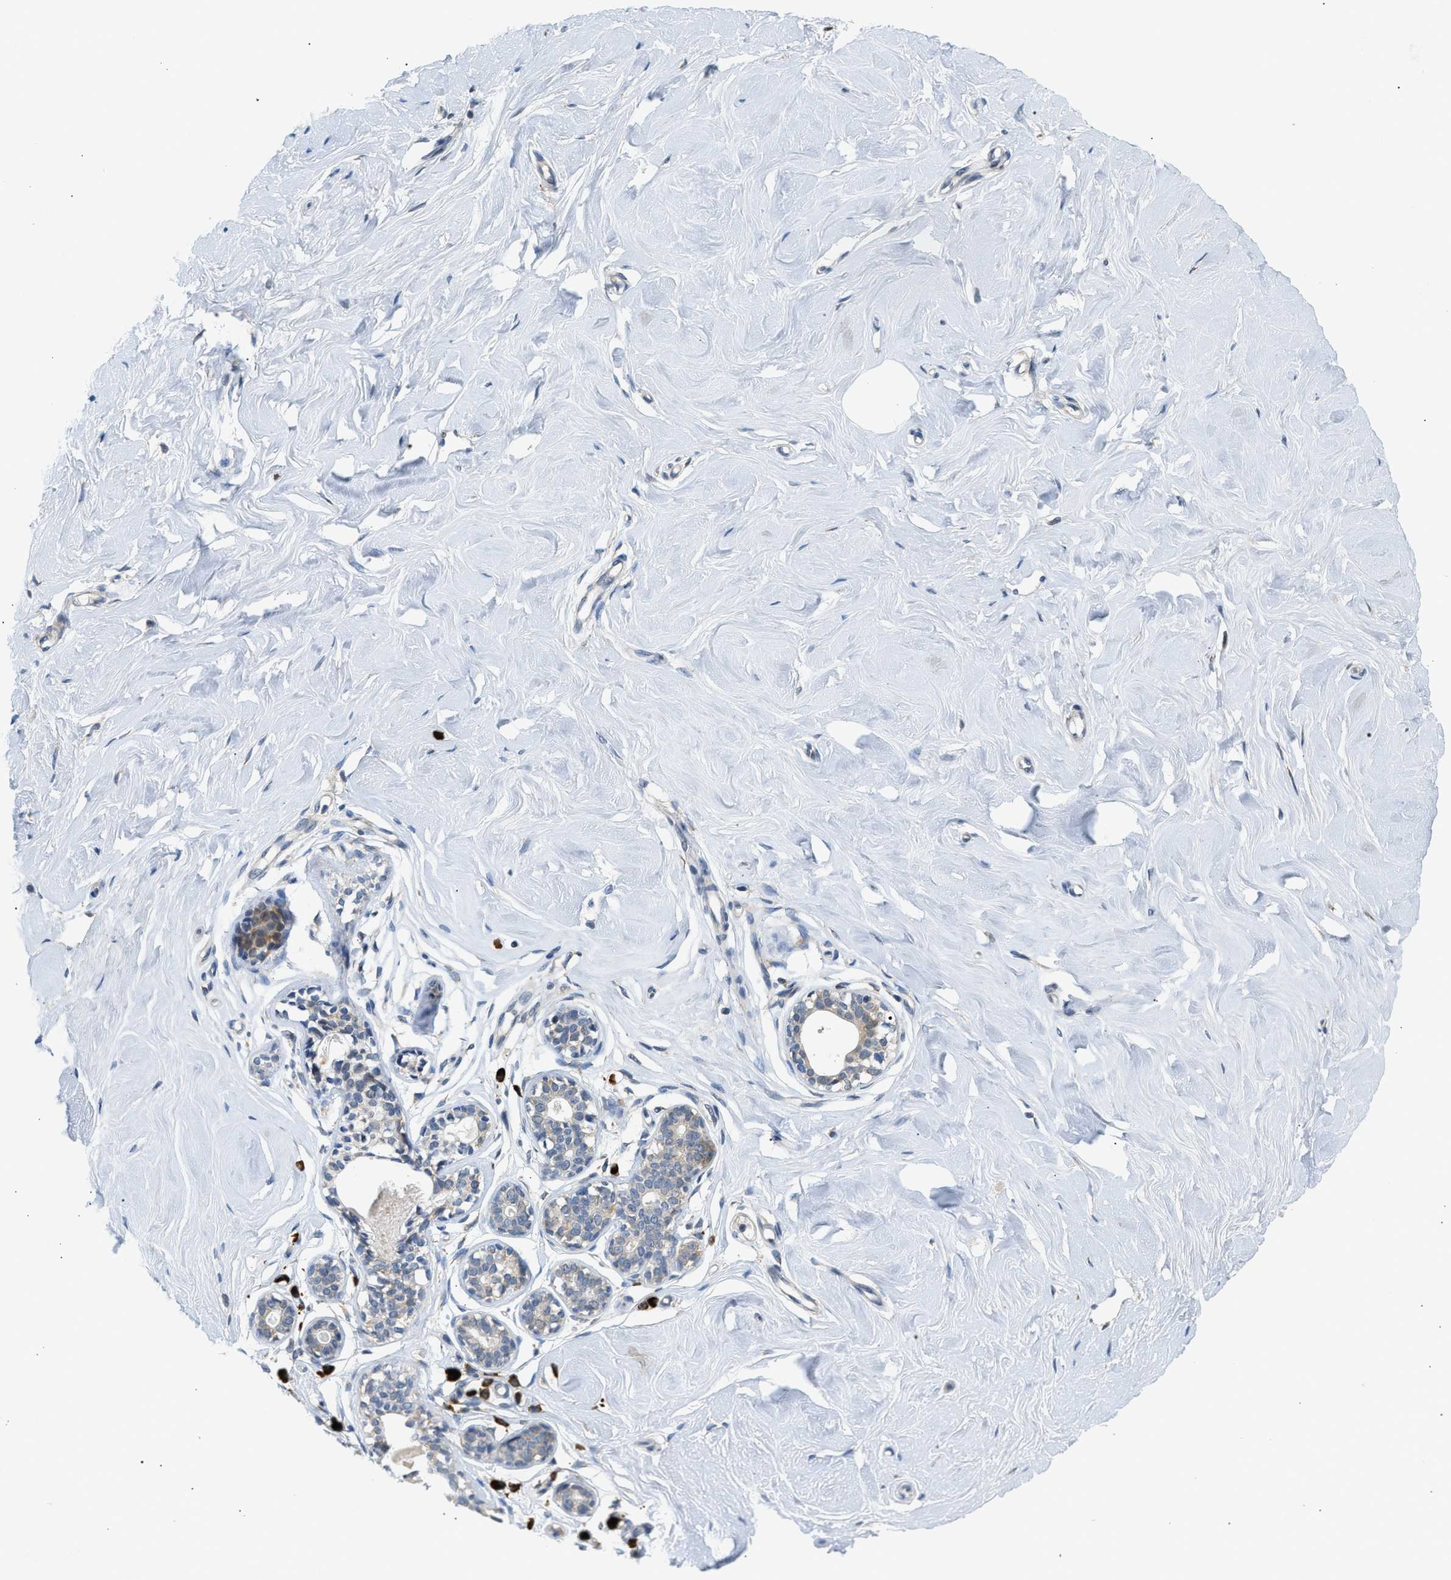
{"staining": {"intensity": "negative", "quantity": "none", "location": "none"}, "tissue": "breast", "cell_type": "Adipocytes", "image_type": "normal", "snomed": [{"axis": "morphology", "description": "Normal tissue, NOS"}, {"axis": "topography", "description": "Breast"}], "caption": "Immunohistochemistry (IHC) photomicrograph of normal breast: human breast stained with DAB (3,3'-diaminobenzidine) shows no significant protein positivity in adipocytes.", "gene": "KCNC2", "patient": {"sex": "female", "age": 23}}